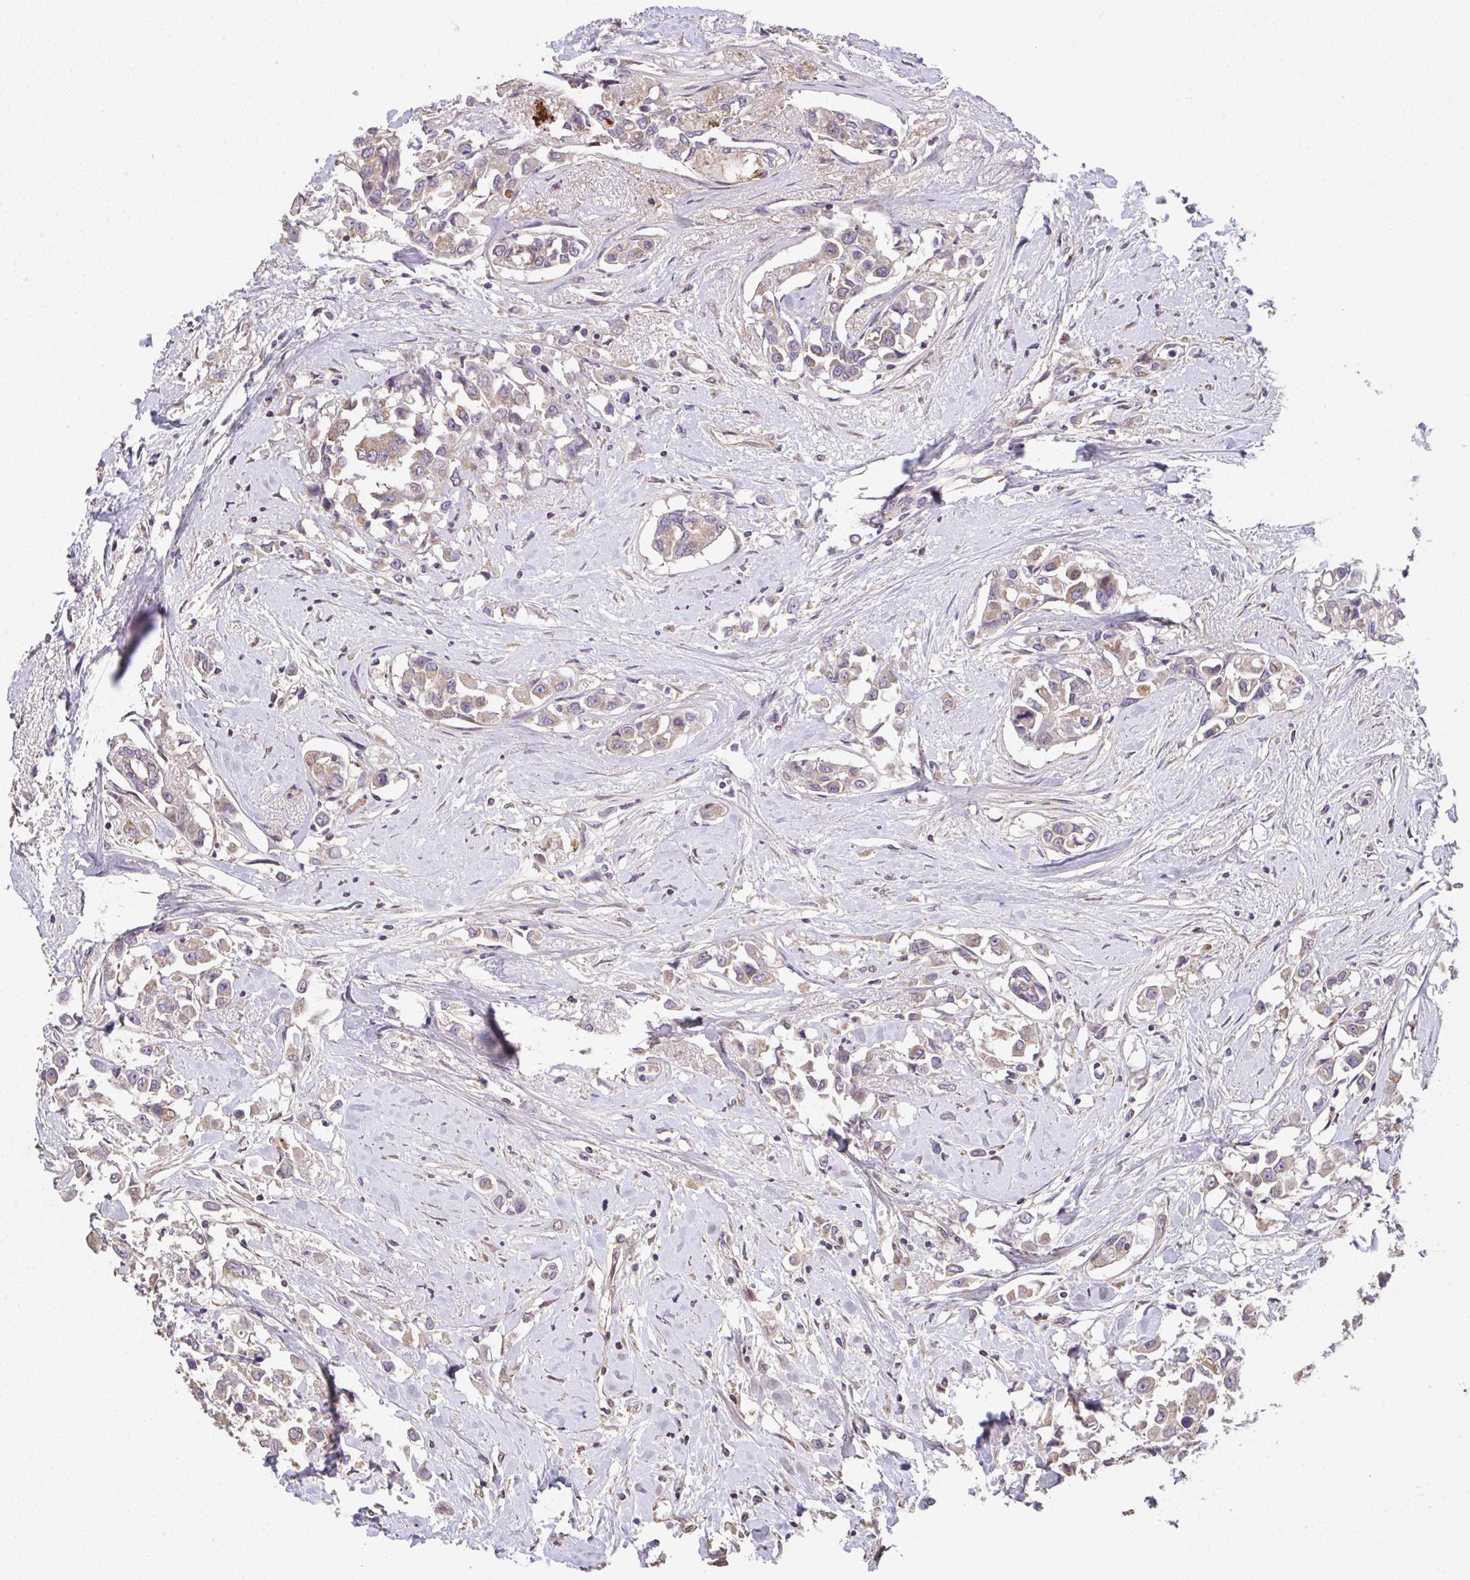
{"staining": {"intensity": "weak", "quantity": "25%-75%", "location": "cytoplasmic/membranous"}, "tissue": "breast cancer", "cell_type": "Tumor cells", "image_type": "cancer", "snomed": [{"axis": "morphology", "description": "Duct carcinoma"}, {"axis": "topography", "description": "Breast"}], "caption": "Immunohistochemistry of breast cancer exhibits low levels of weak cytoplasmic/membranous expression in approximately 25%-75% of tumor cells.", "gene": "RUNDC3B", "patient": {"sex": "female", "age": 61}}